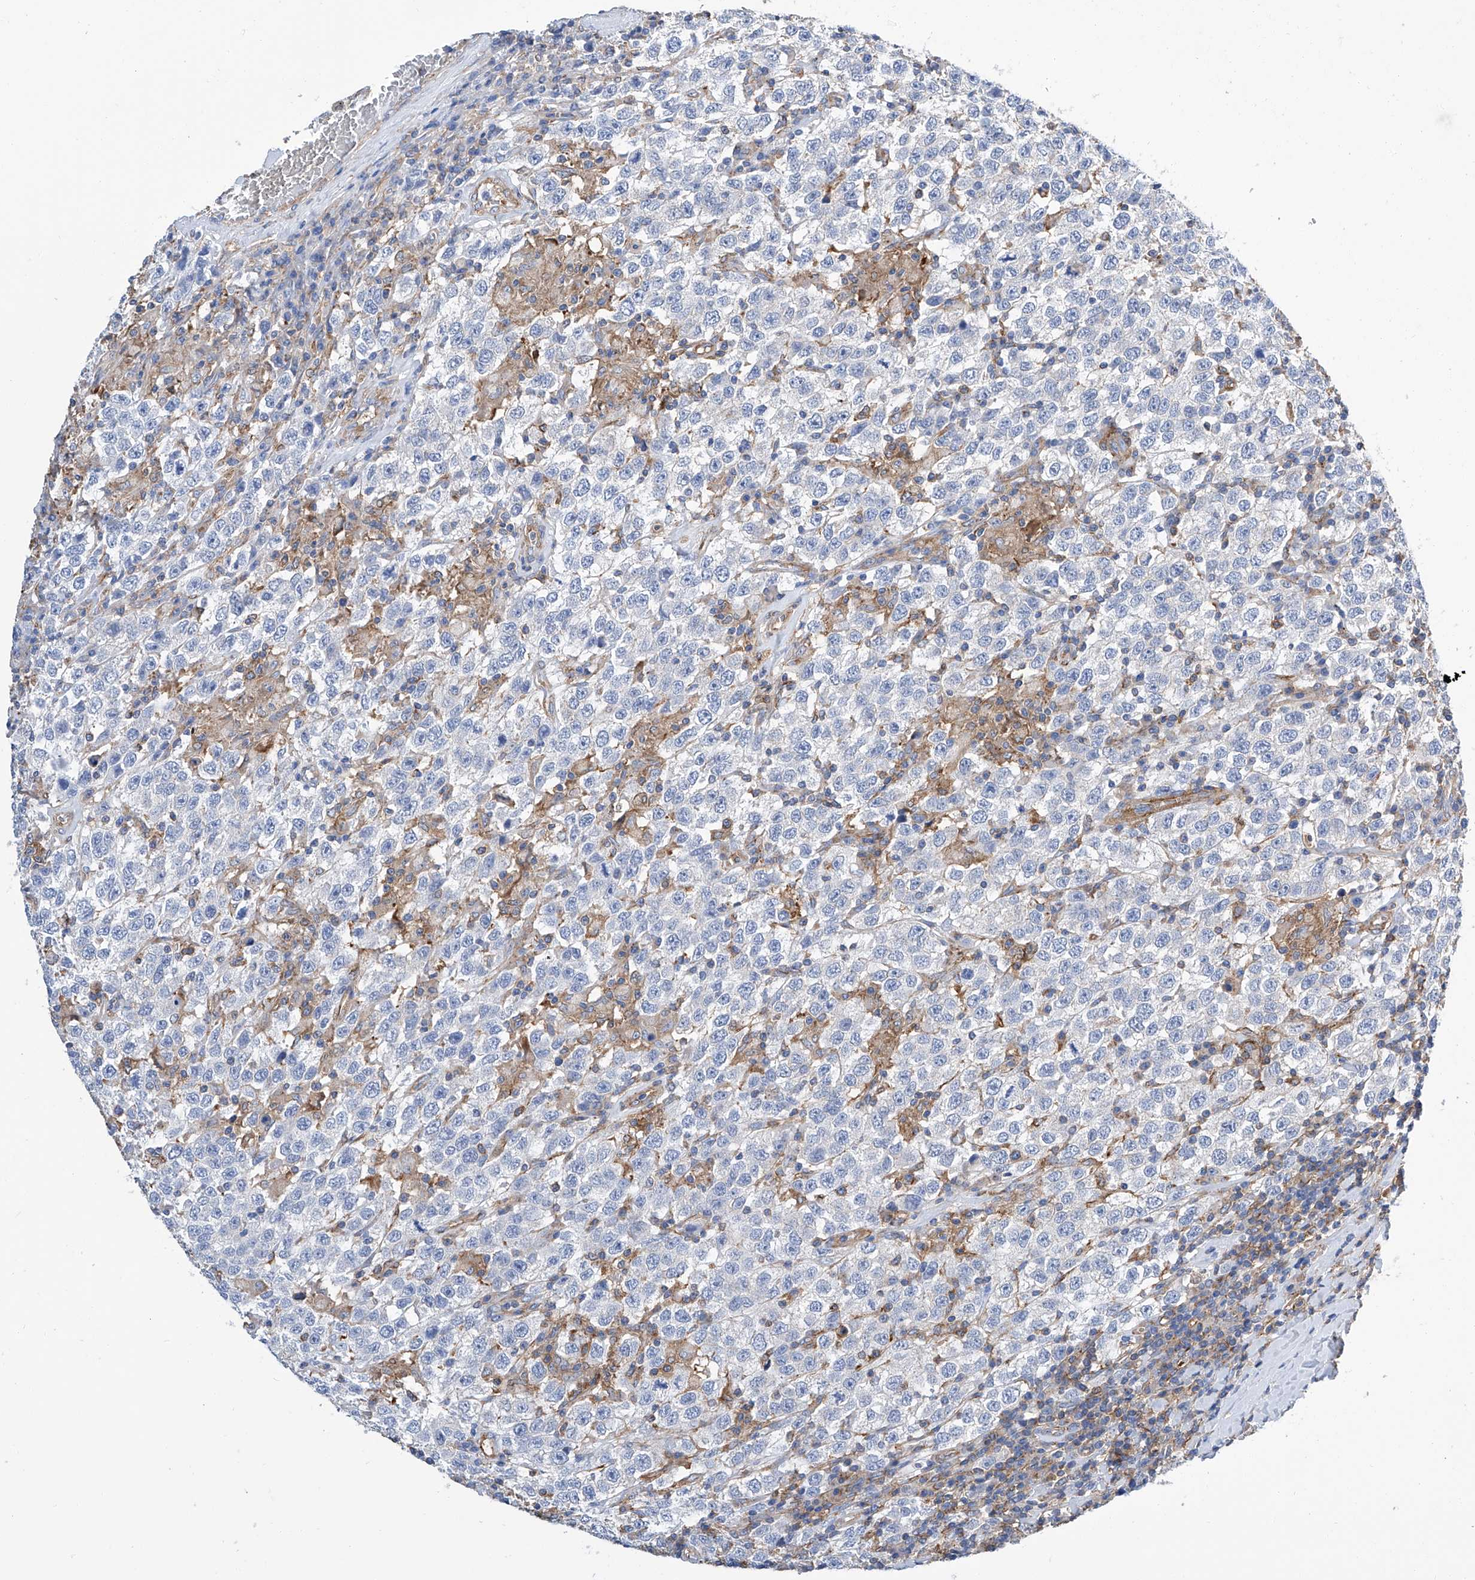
{"staining": {"intensity": "negative", "quantity": "none", "location": "none"}, "tissue": "testis cancer", "cell_type": "Tumor cells", "image_type": "cancer", "snomed": [{"axis": "morphology", "description": "Seminoma, NOS"}, {"axis": "topography", "description": "Testis"}], "caption": "Seminoma (testis) was stained to show a protein in brown. There is no significant expression in tumor cells.", "gene": "GPT", "patient": {"sex": "male", "age": 41}}